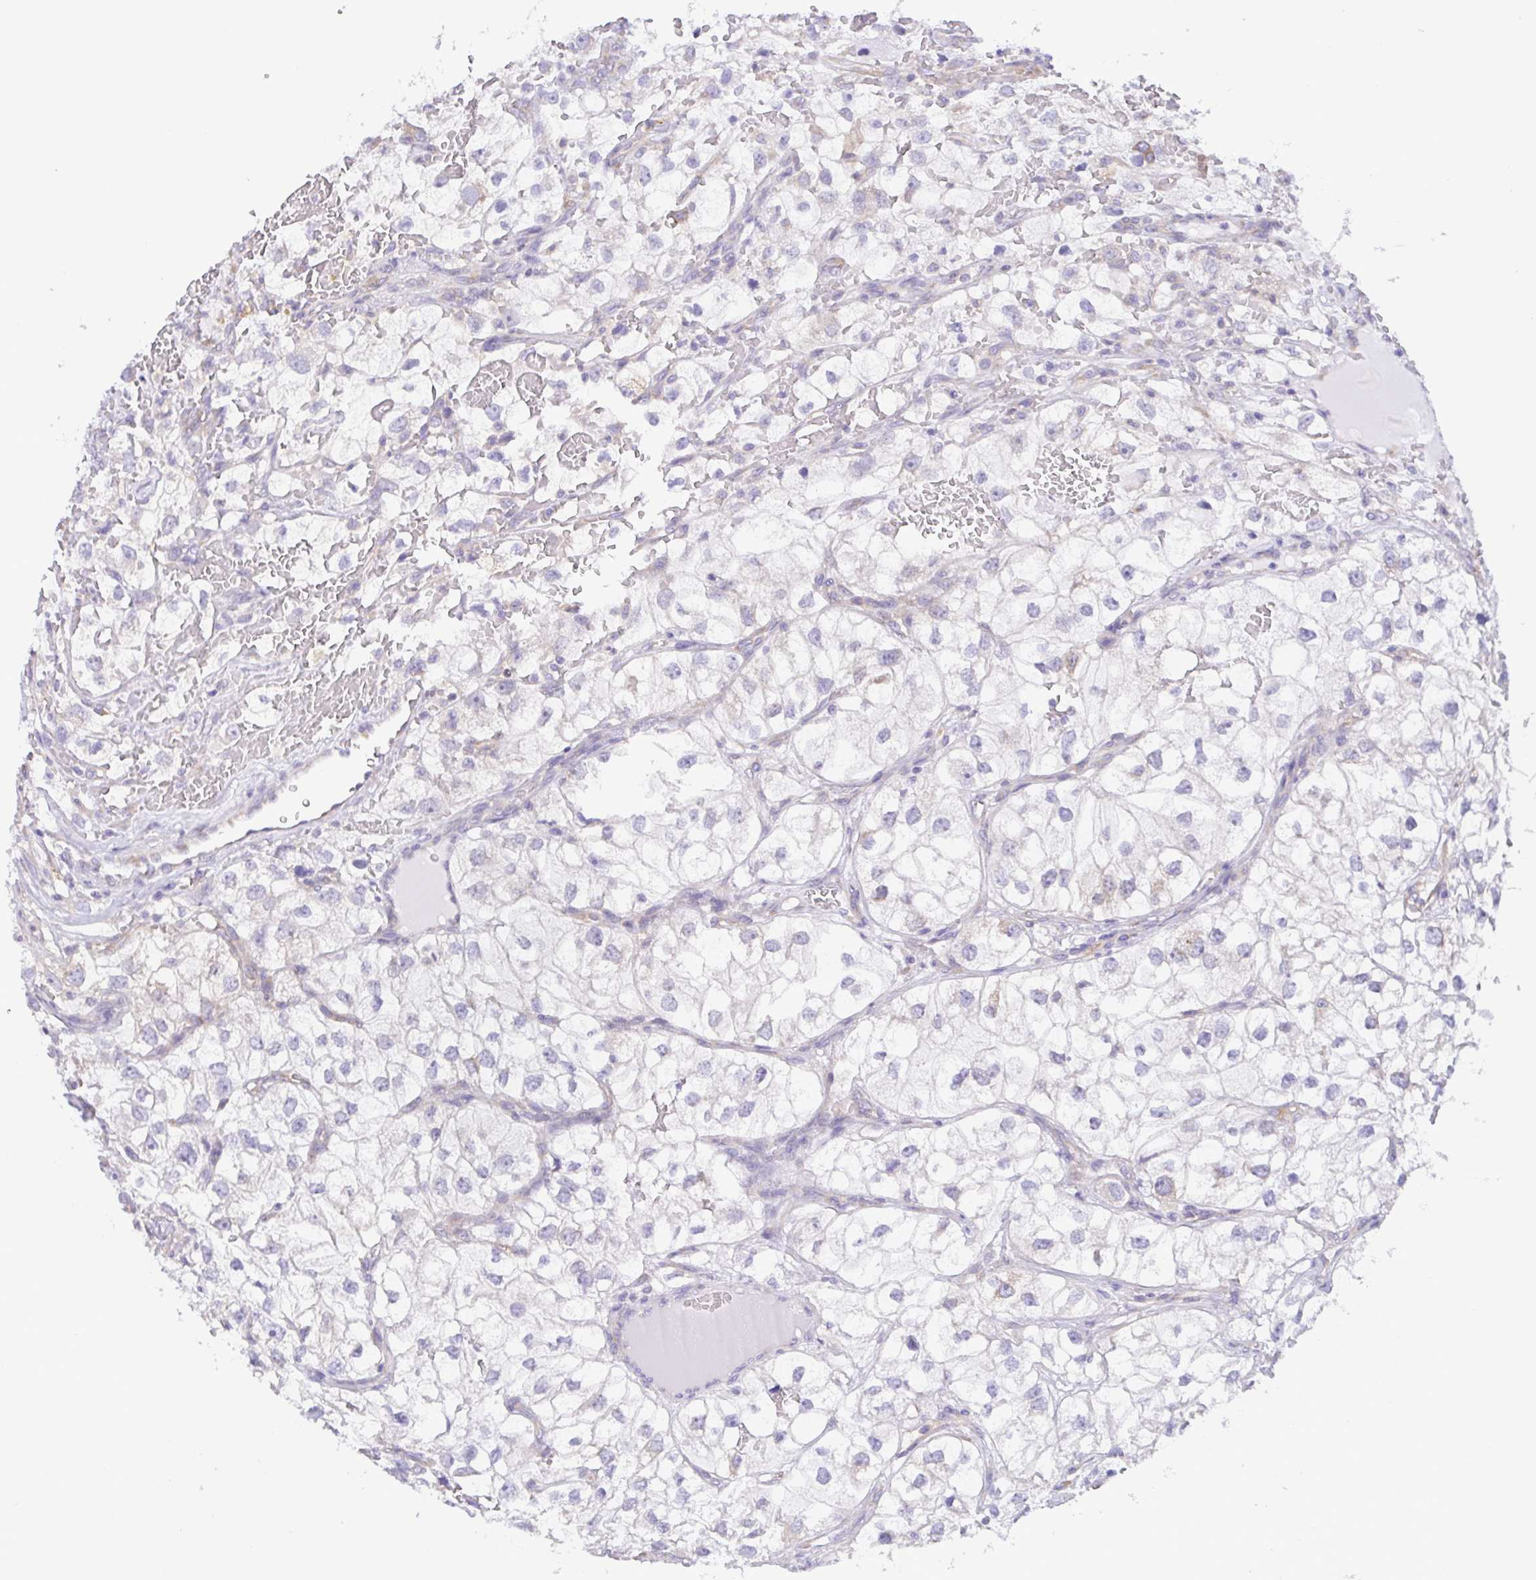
{"staining": {"intensity": "negative", "quantity": "none", "location": "none"}, "tissue": "renal cancer", "cell_type": "Tumor cells", "image_type": "cancer", "snomed": [{"axis": "morphology", "description": "Adenocarcinoma, NOS"}, {"axis": "topography", "description": "Kidney"}], "caption": "This image is of adenocarcinoma (renal) stained with immunohistochemistry to label a protein in brown with the nuclei are counter-stained blue. There is no expression in tumor cells.", "gene": "TNNI3", "patient": {"sex": "male", "age": 59}}